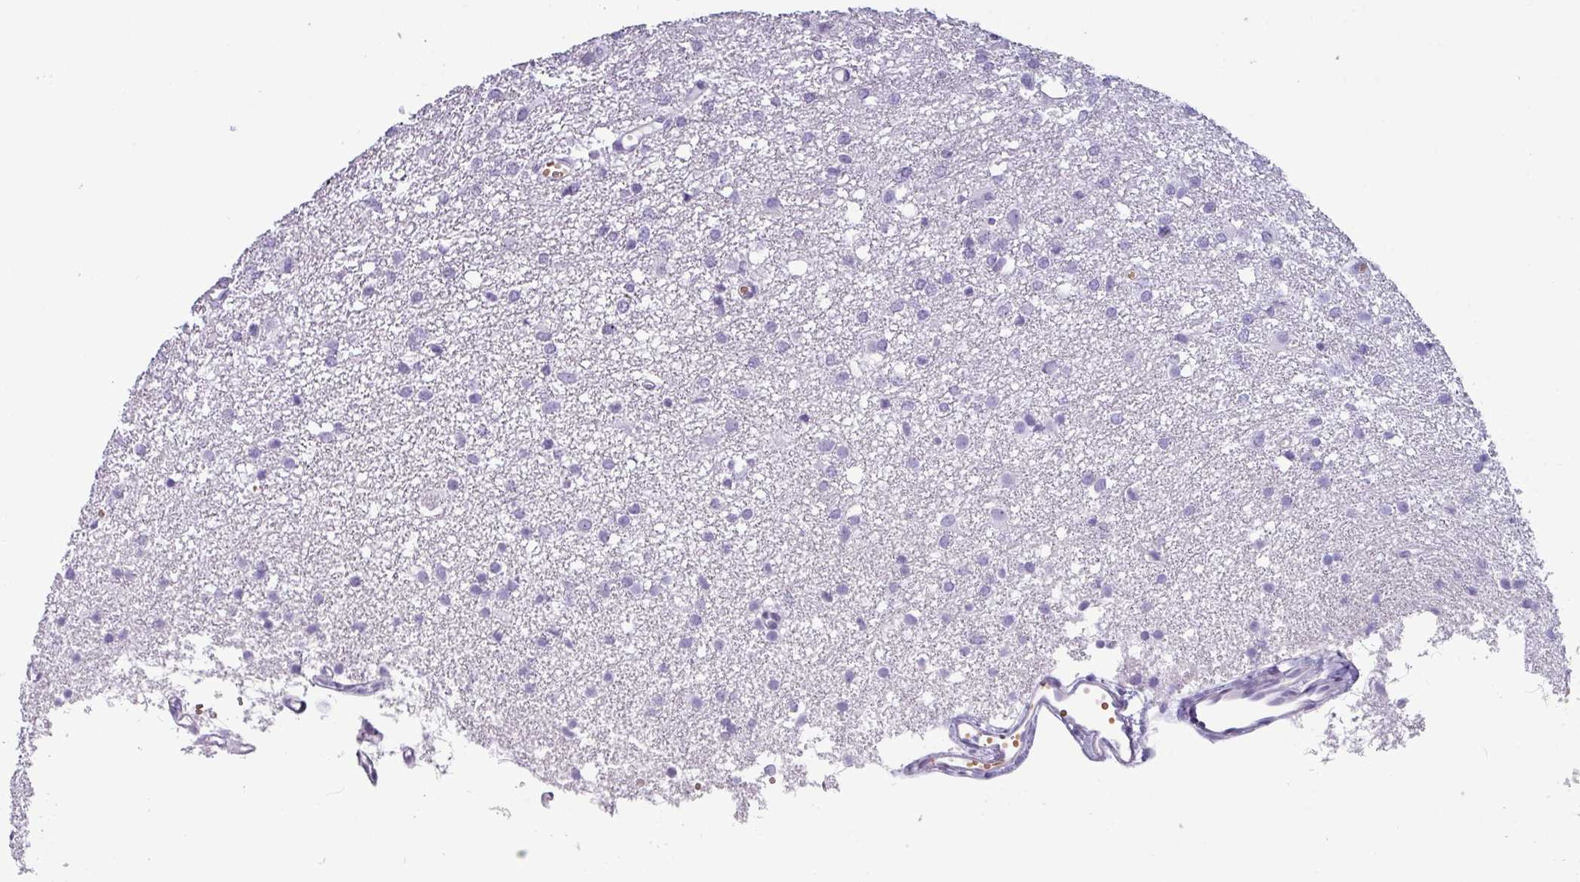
{"staining": {"intensity": "negative", "quantity": "none", "location": "none"}, "tissue": "glioma", "cell_type": "Tumor cells", "image_type": "cancer", "snomed": [{"axis": "morphology", "description": "Glioma, malignant, High grade"}, {"axis": "topography", "description": "Brain"}], "caption": "Immunohistochemical staining of glioma demonstrates no significant positivity in tumor cells.", "gene": "CRYBB2", "patient": {"sex": "female", "age": 59}}